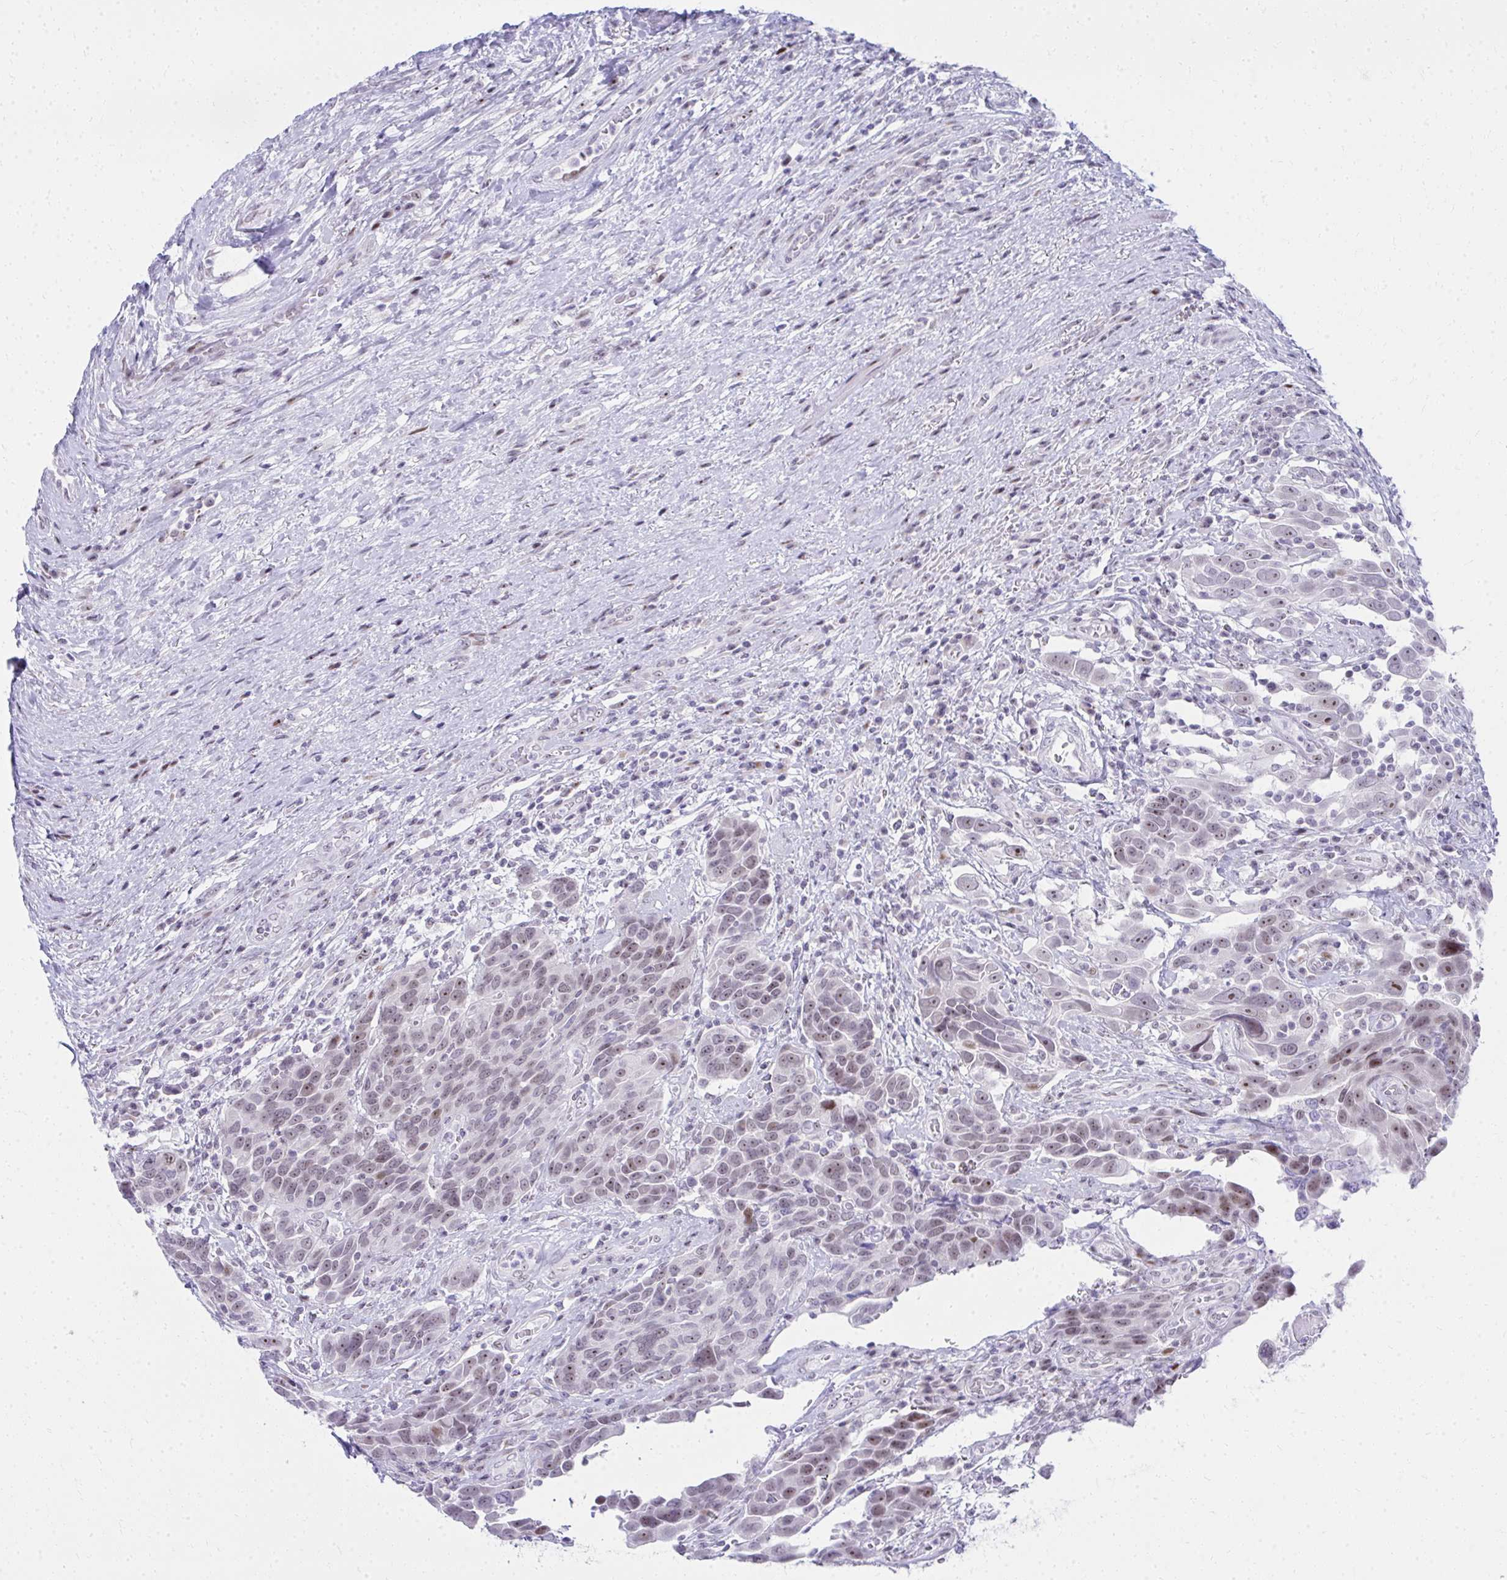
{"staining": {"intensity": "moderate", "quantity": ">75%", "location": "nuclear"}, "tissue": "urothelial cancer", "cell_type": "Tumor cells", "image_type": "cancer", "snomed": [{"axis": "morphology", "description": "Urothelial carcinoma, High grade"}, {"axis": "topography", "description": "Urinary bladder"}], "caption": "The histopathology image displays immunohistochemical staining of high-grade urothelial carcinoma. There is moderate nuclear staining is identified in approximately >75% of tumor cells. The staining is performed using DAB (3,3'-diaminobenzidine) brown chromogen to label protein expression. The nuclei are counter-stained blue using hematoxylin.", "gene": "GLDN", "patient": {"sex": "female", "age": 70}}